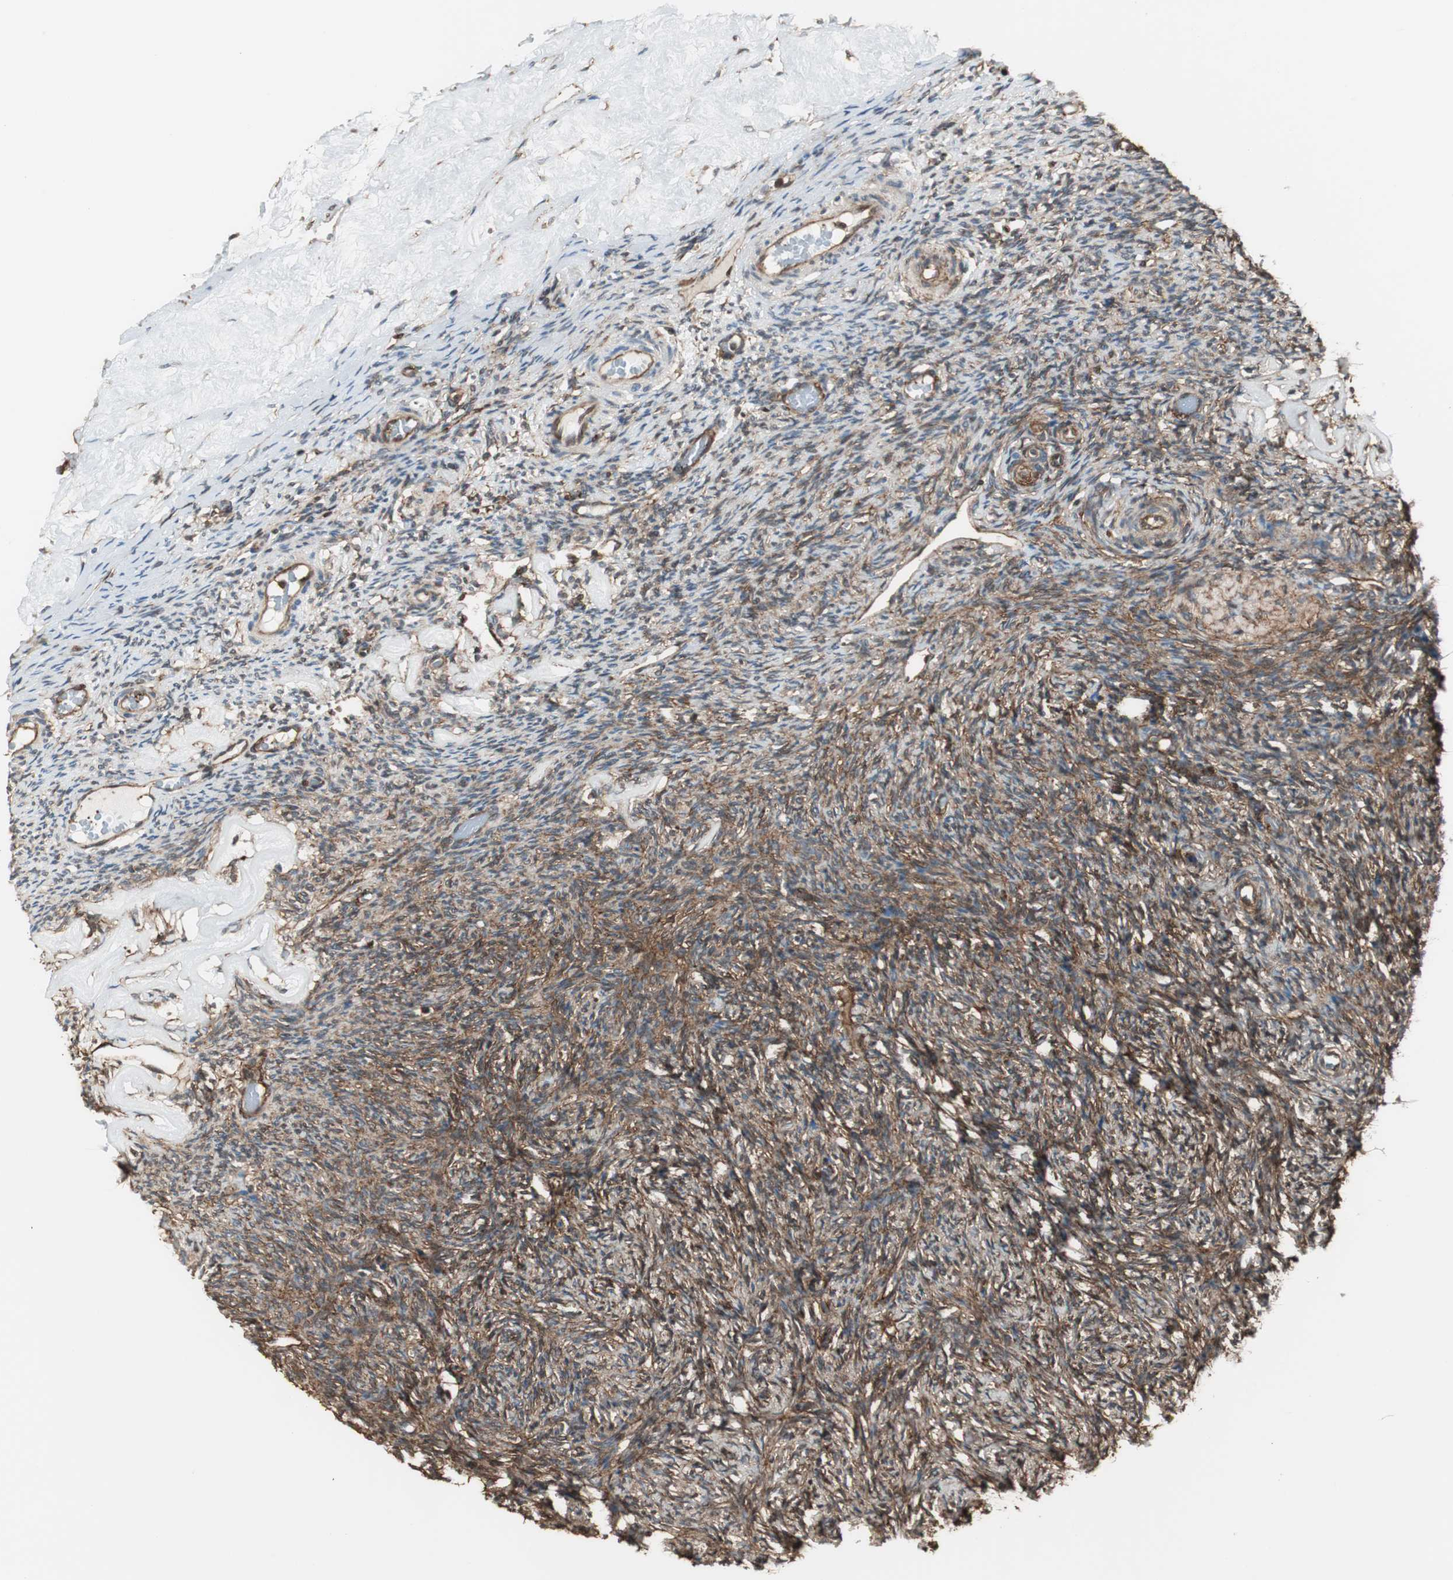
{"staining": {"intensity": "strong", "quantity": ">75%", "location": "cytoplasmic/membranous"}, "tissue": "ovary", "cell_type": "Ovarian stroma cells", "image_type": "normal", "snomed": [{"axis": "morphology", "description": "Normal tissue, NOS"}, {"axis": "topography", "description": "Ovary"}], "caption": "Human ovary stained with a brown dye exhibits strong cytoplasmic/membranous positive expression in about >75% of ovarian stroma cells.", "gene": "PTPN11", "patient": {"sex": "female", "age": 60}}